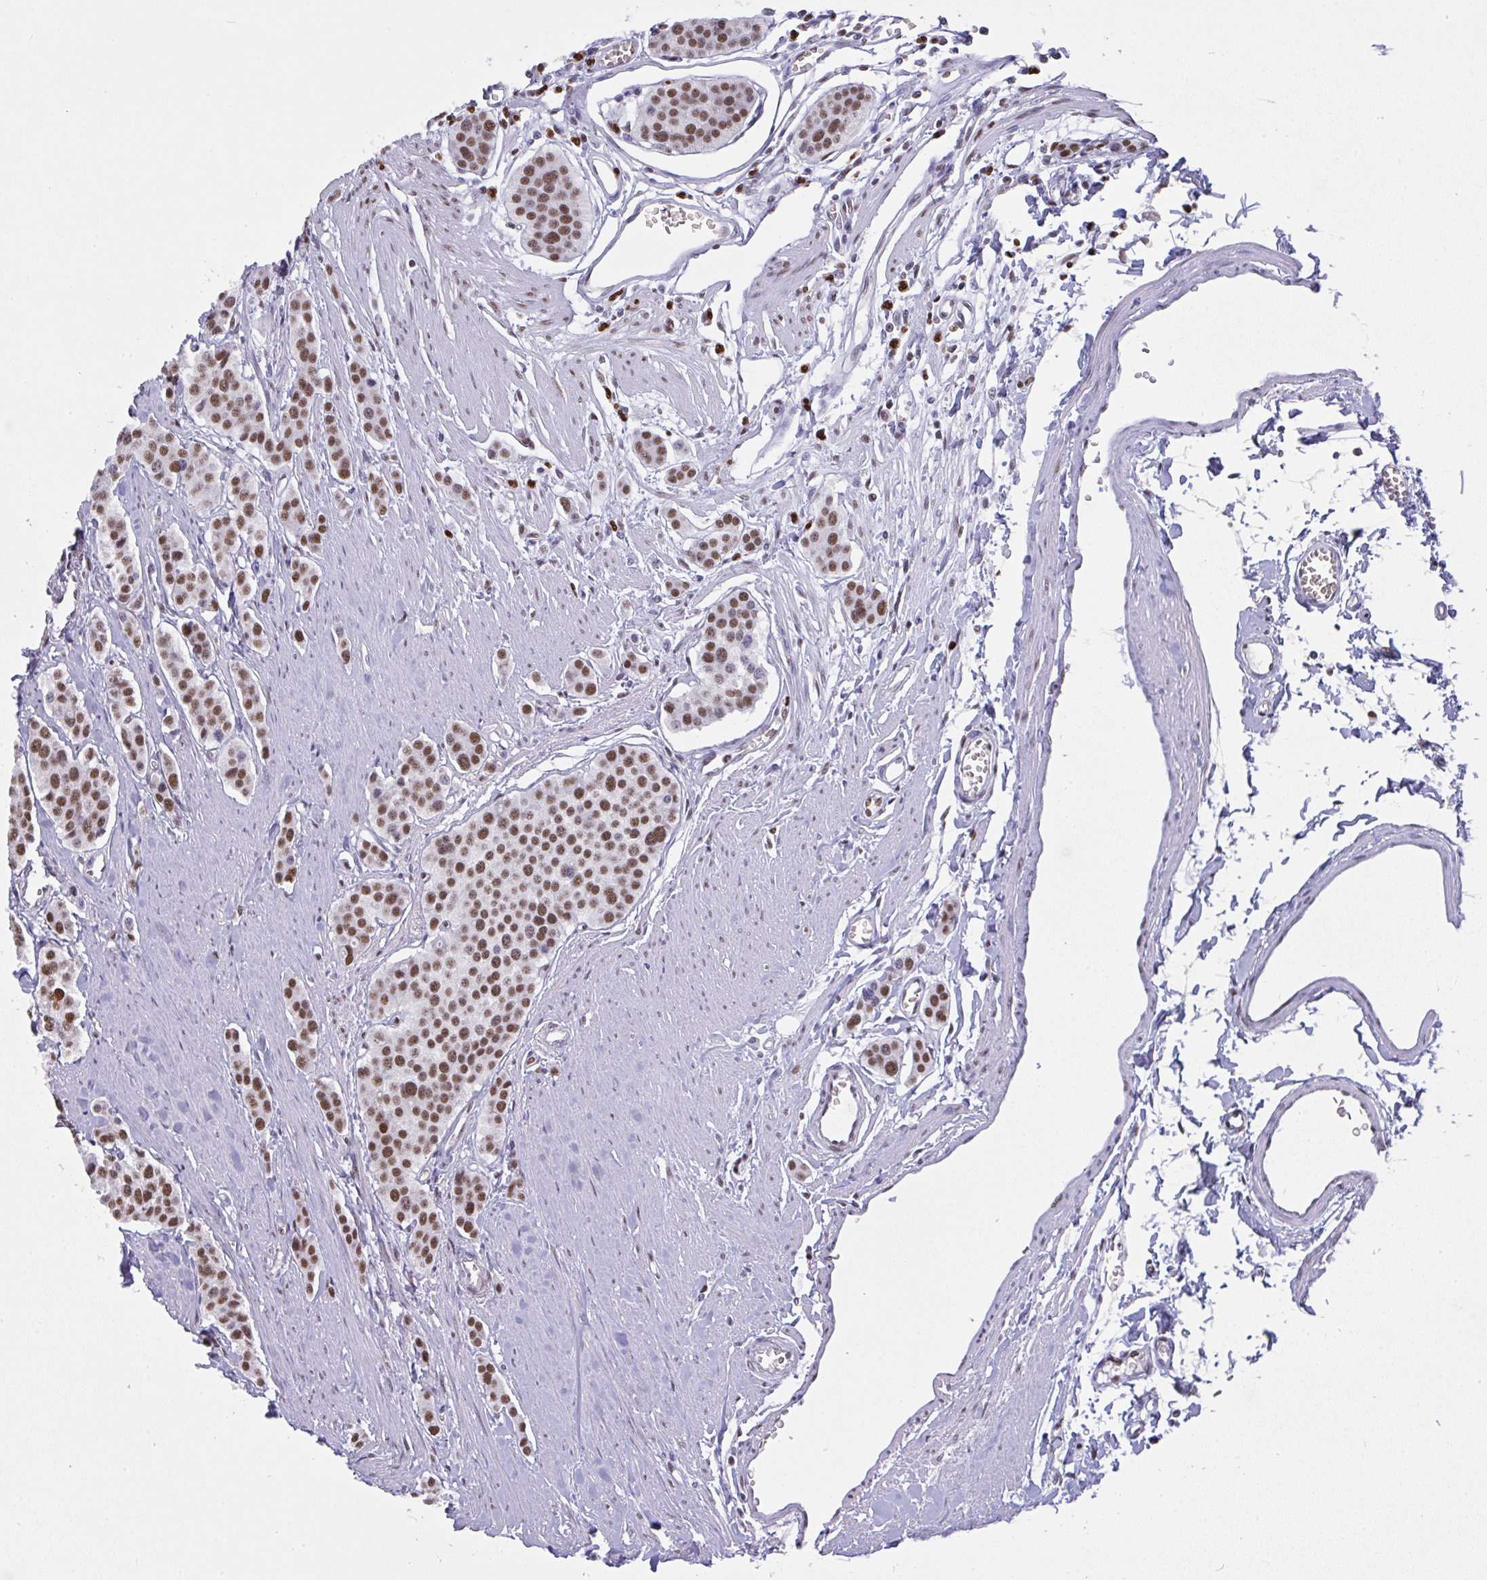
{"staining": {"intensity": "moderate", "quantity": ">75%", "location": "nuclear"}, "tissue": "carcinoid", "cell_type": "Tumor cells", "image_type": "cancer", "snomed": [{"axis": "morphology", "description": "Carcinoid, malignant, NOS"}, {"axis": "topography", "description": "Small intestine"}], "caption": "High-magnification brightfield microscopy of malignant carcinoid stained with DAB (3,3'-diaminobenzidine) (brown) and counterstained with hematoxylin (blue). tumor cells exhibit moderate nuclear staining is identified in approximately>75% of cells.", "gene": "BBX", "patient": {"sex": "male", "age": 60}}